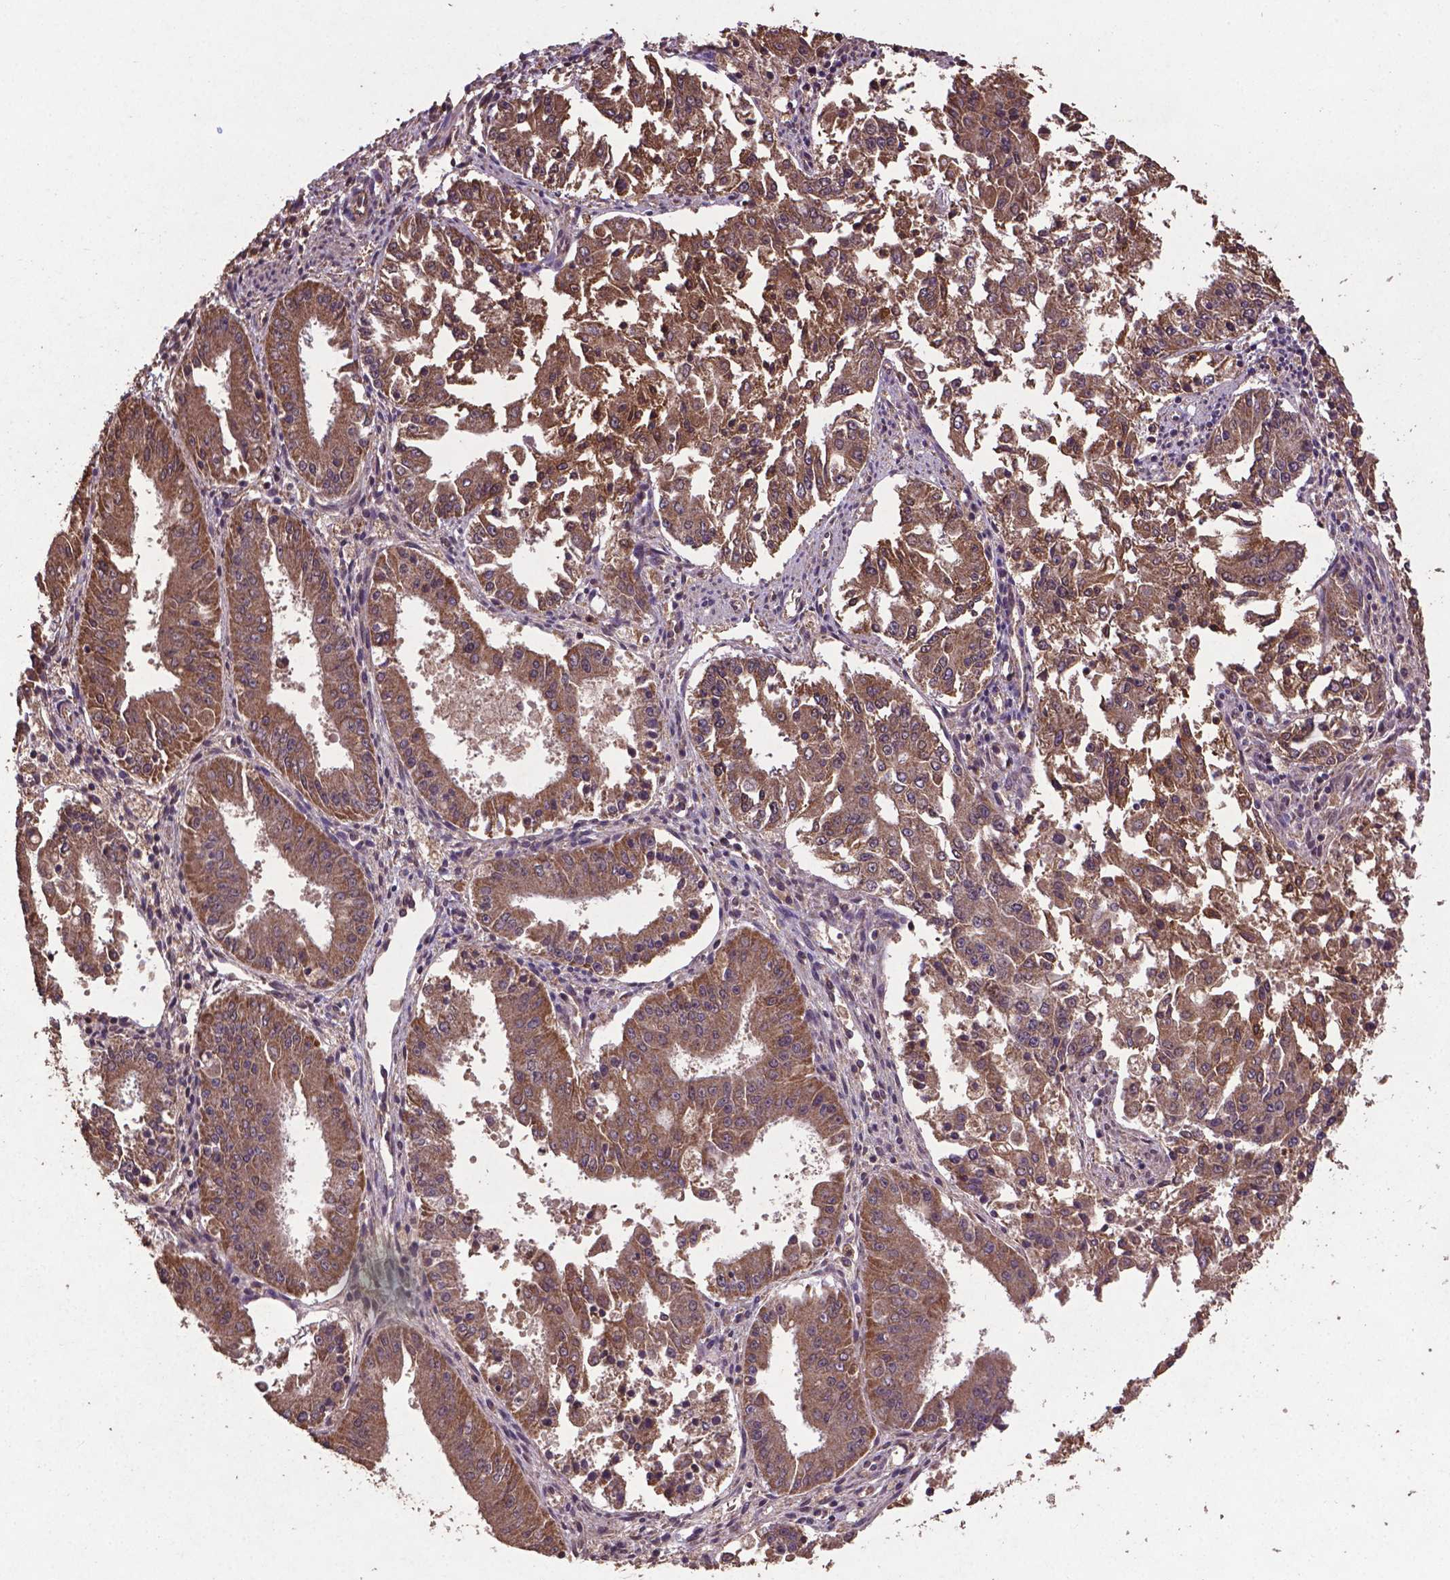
{"staining": {"intensity": "moderate", "quantity": ">75%", "location": "cytoplasmic/membranous"}, "tissue": "ovarian cancer", "cell_type": "Tumor cells", "image_type": "cancer", "snomed": [{"axis": "morphology", "description": "Carcinoma, endometroid"}, {"axis": "topography", "description": "Ovary"}], "caption": "Protein analysis of endometroid carcinoma (ovarian) tissue exhibits moderate cytoplasmic/membranous positivity in about >75% of tumor cells.", "gene": "DCAF1", "patient": {"sex": "female", "age": 42}}